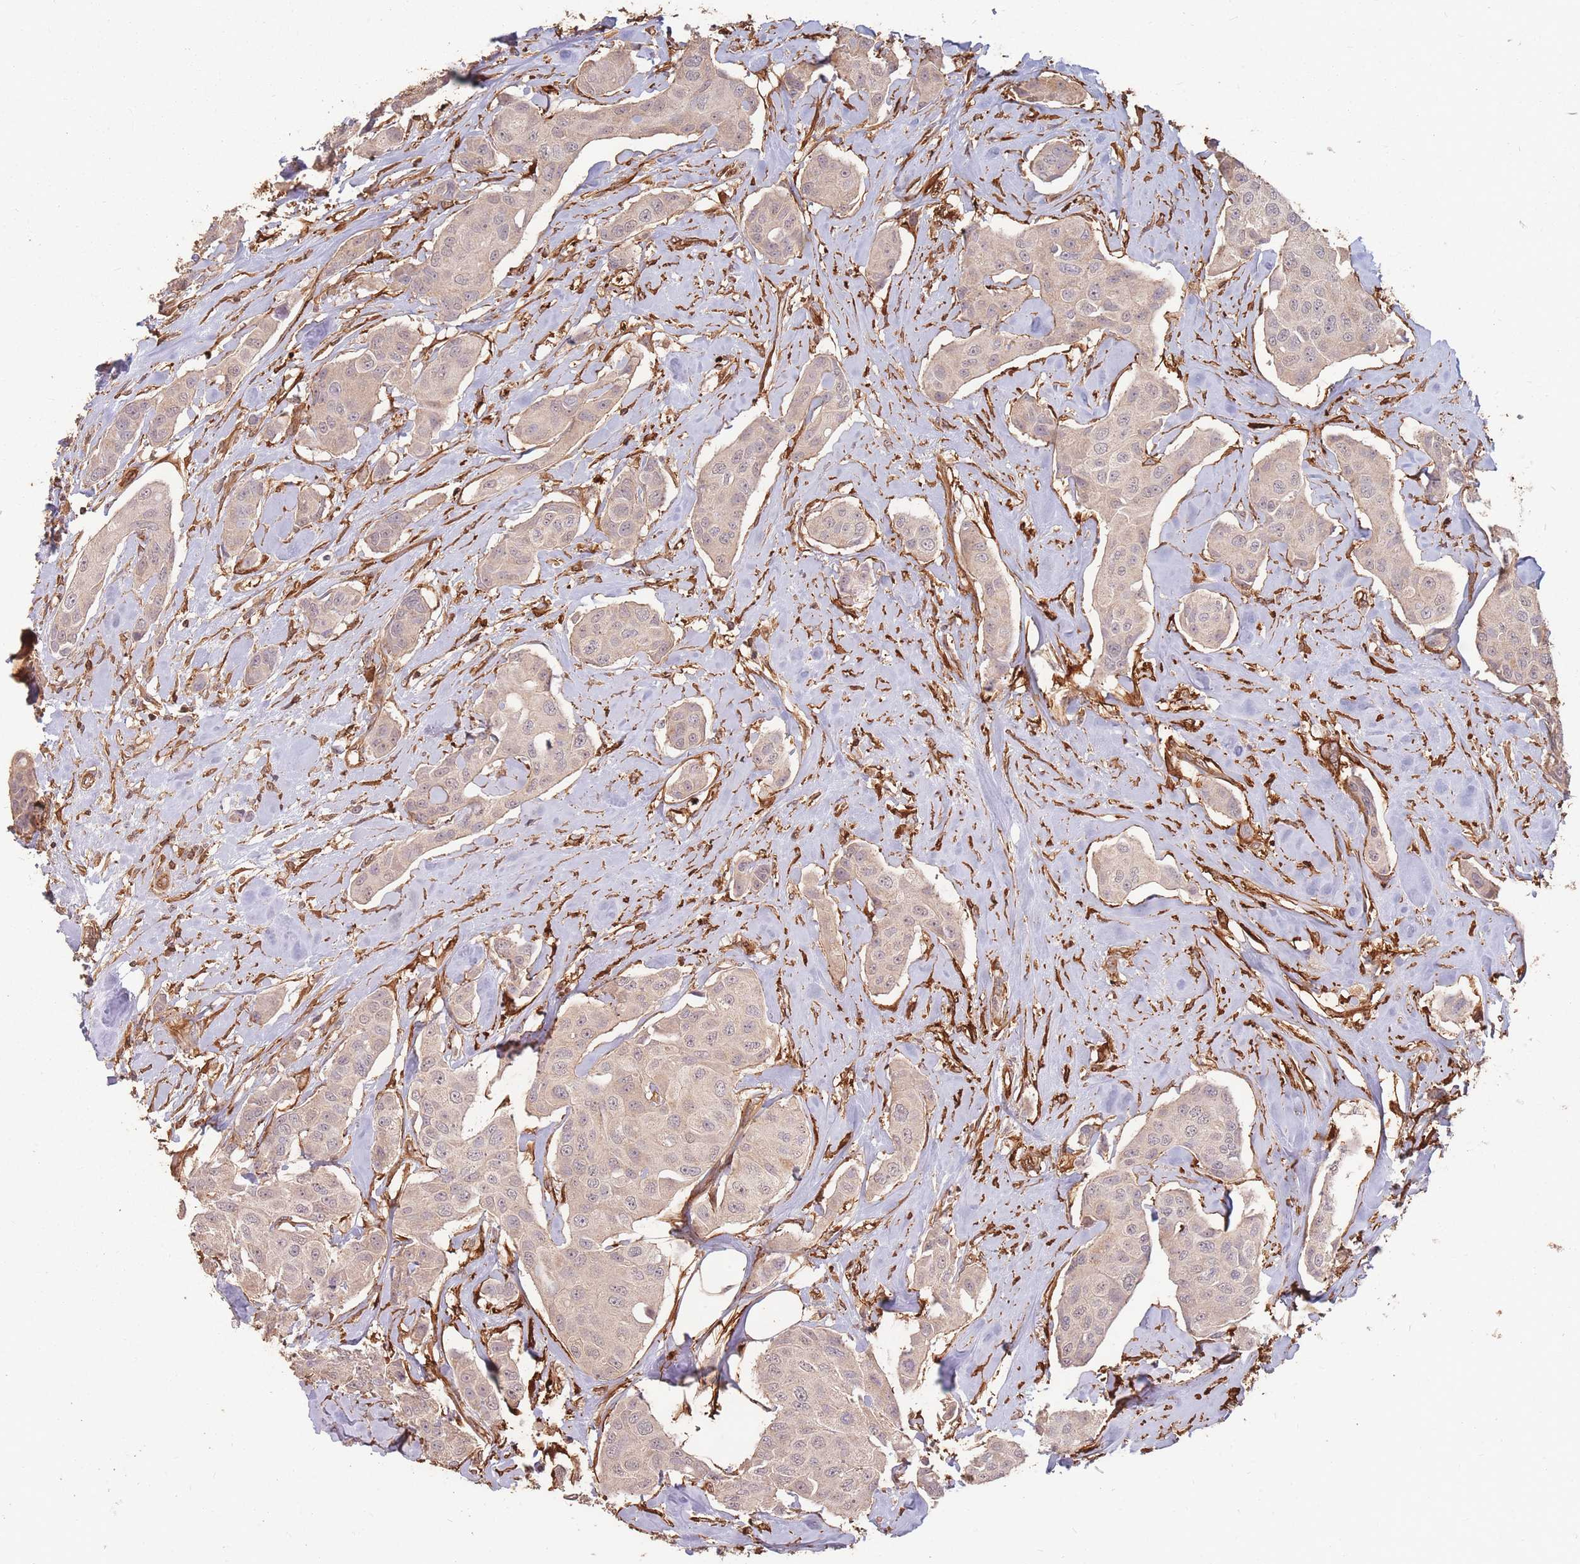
{"staining": {"intensity": "negative", "quantity": "none", "location": "none"}, "tissue": "breast cancer", "cell_type": "Tumor cells", "image_type": "cancer", "snomed": [{"axis": "morphology", "description": "Duct carcinoma"}, {"axis": "topography", "description": "Breast"}, {"axis": "topography", "description": "Lymph node"}], "caption": "Breast intraductal carcinoma was stained to show a protein in brown. There is no significant staining in tumor cells.", "gene": "PLS3", "patient": {"sex": "female", "age": 80}}